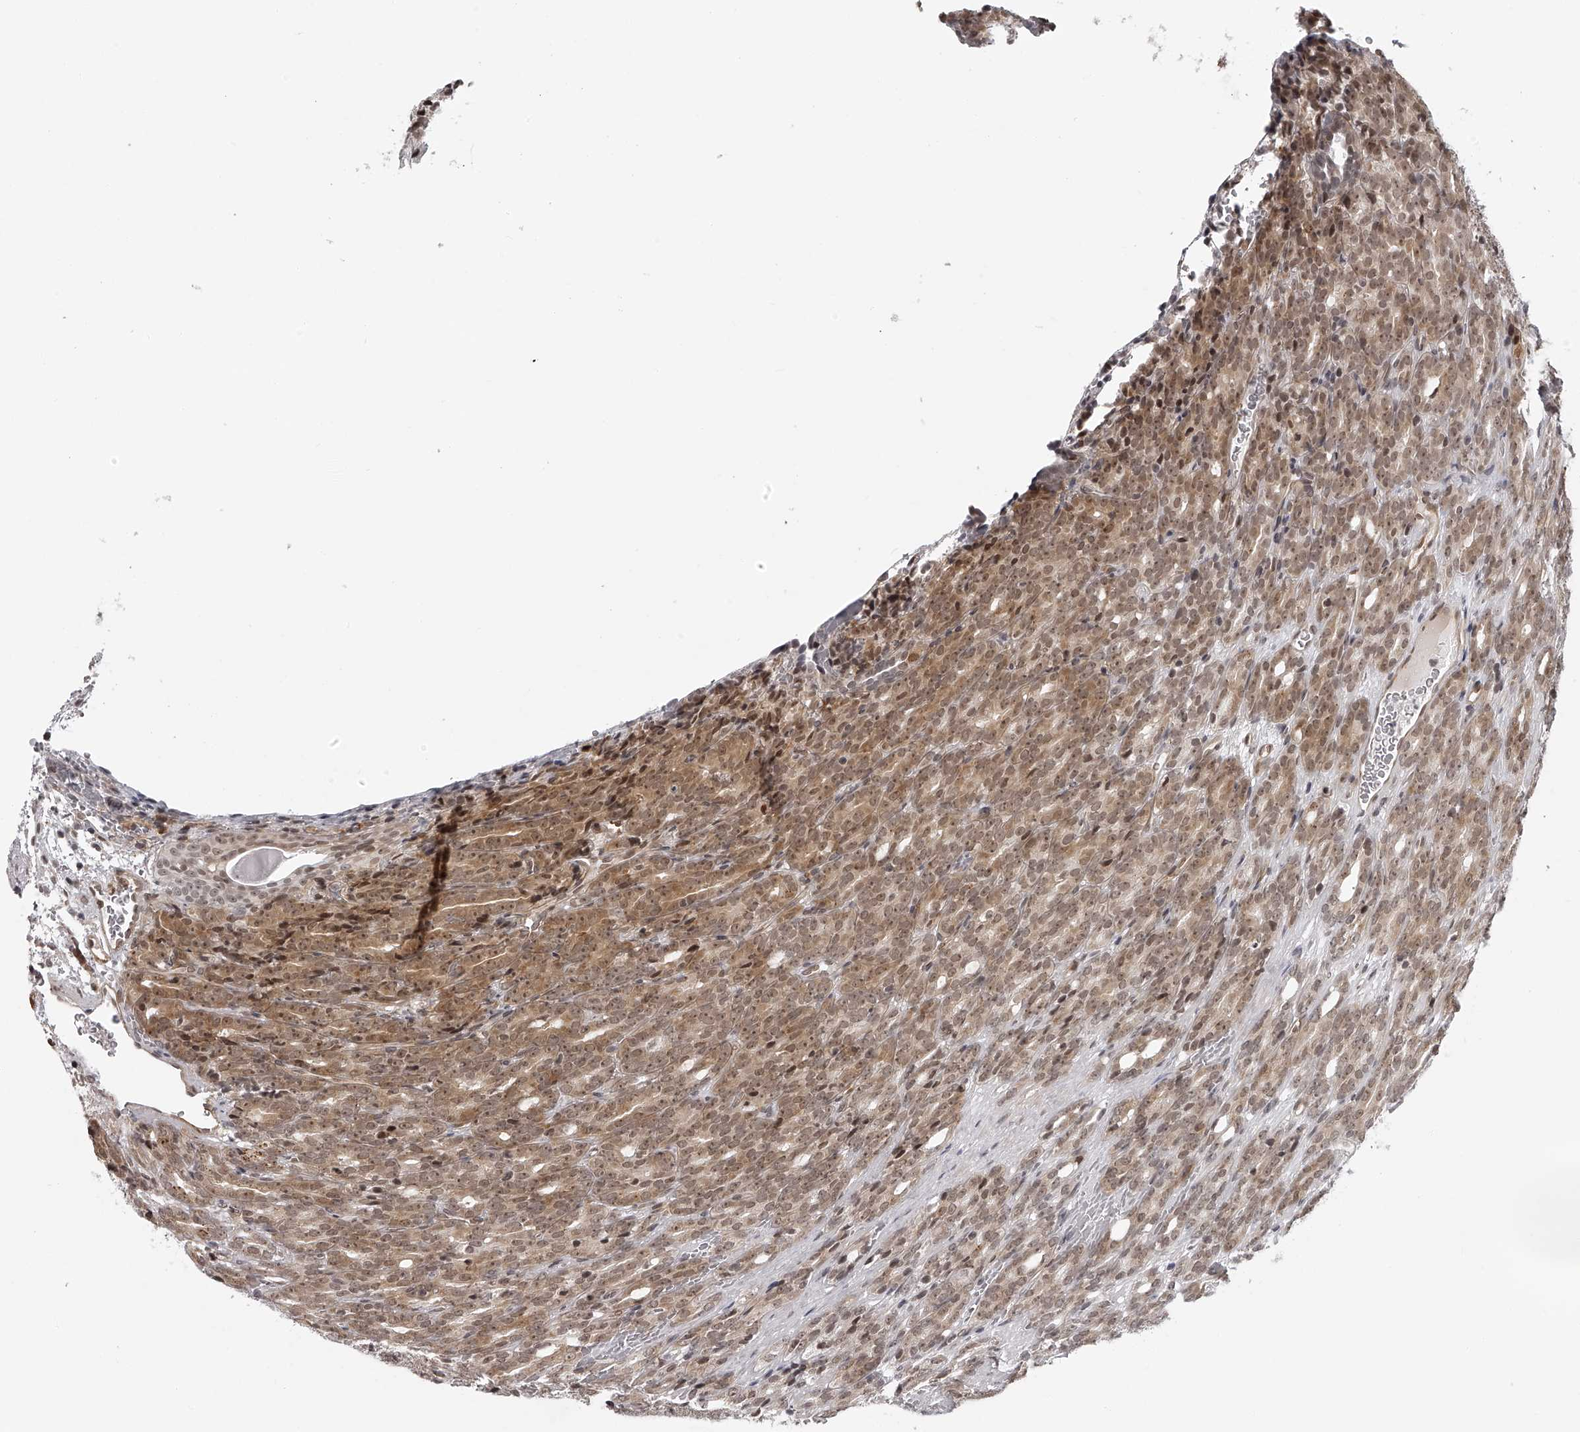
{"staining": {"intensity": "moderate", "quantity": ">75%", "location": "cytoplasmic/membranous,nuclear"}, "tissue": "prostate cancer", "cell_type": "Tumor cells", "image_type": "cancer", "snomed": [{"axis": "morphology", "description": "Adenocarcinoma, High grade"}, {"axis": "topography", "description": "Prostate"}], "caption": "IHC micrograph of neoplastic tissue: human prostate cancer stained using IHC displays medium levels of moderate protein expression localized specifically in the cytoplasmic/membranous and nuclear of tumor cells, appearing as a cytoplasmic/membranous and nuclear brown color.", "gene": "ODF2L", "patient": {"sex": "male", "age": 62}}